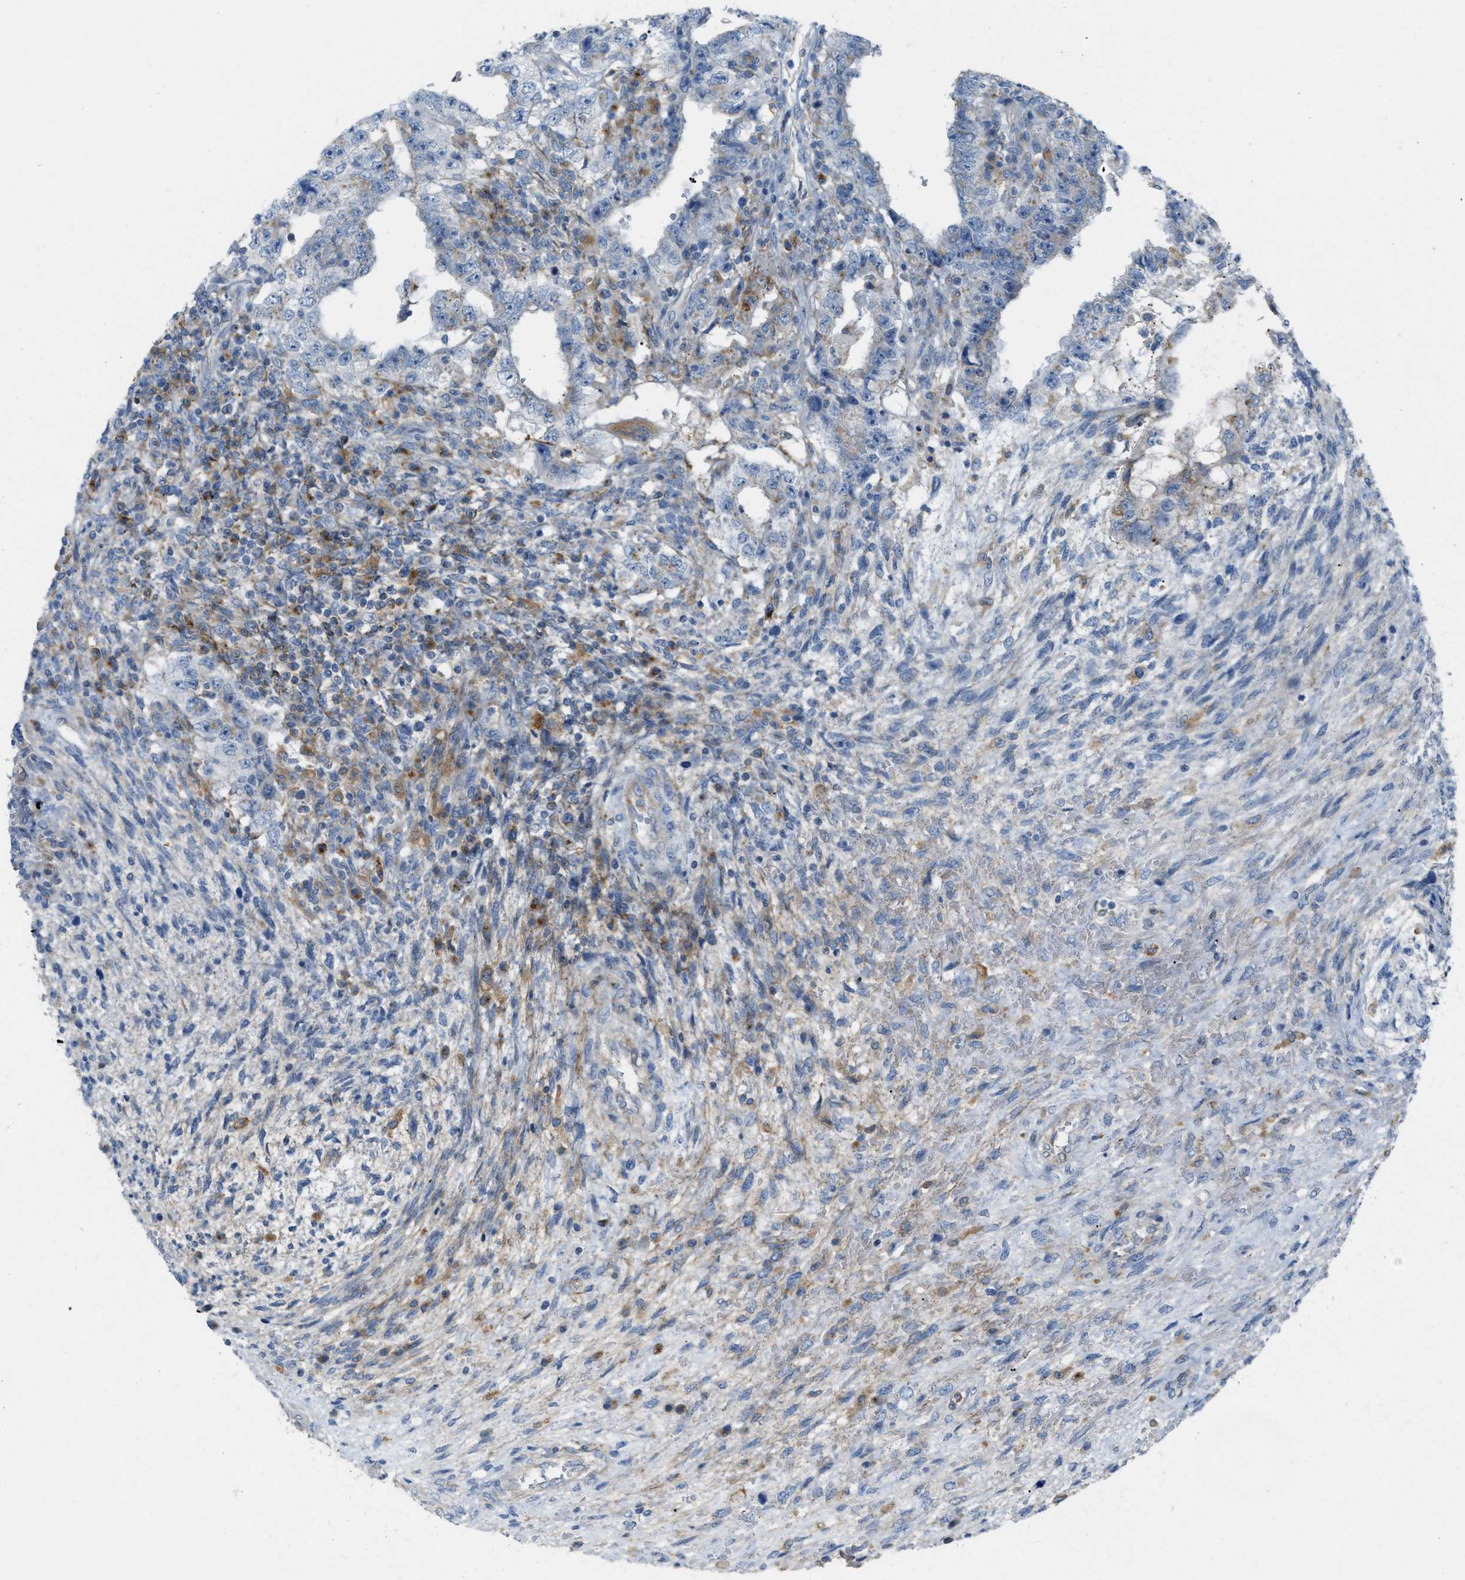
{"staining": {"intensity": "negative", "quantity": "none", "location": "none"}, "tissue": "testis cancer", "cell_type": "Tumor cells", "image_type": "cancer", "snomed": [{"axis": "morphology", "description": "Carcinoma, Embryonal, NOS"}, {"axis": "topography", "description": "Testis"}], "caption": "DAB immunohistochemical staining of human testis embryonal carcinoma shows no significant positivity in tumor cells.", "gene": "LMBRD1", "patient": {"sex": "male", "age": 26}}